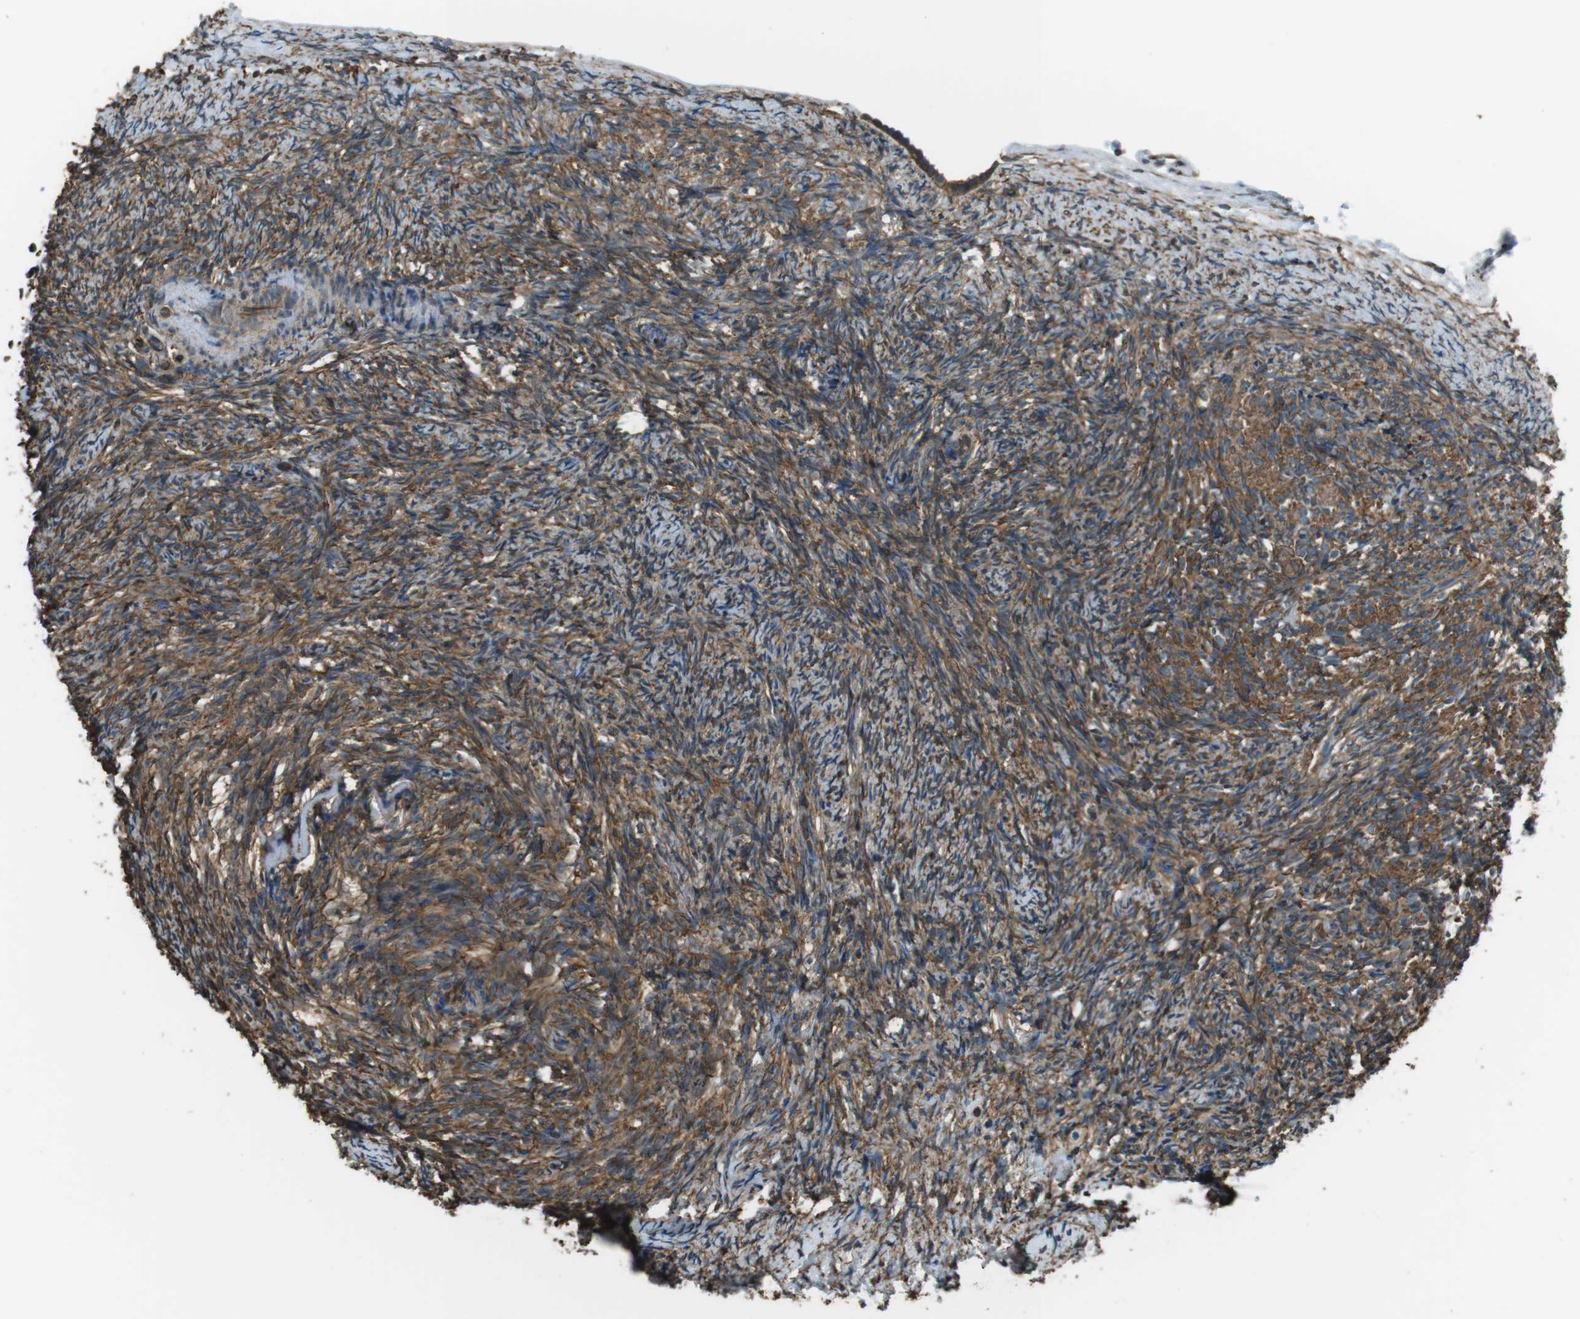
{"staining": {"intensity": "moderate", "quantity": ">75%", "location": "cytoplasmic/membranous"}, "tissue": "ovary", "cell_type": "Ovarian stroma cells", "image_type": "normal", "snomed": [{"axis": "morphology", "description": "Normal tissue, NOS"}, {"axis": "topography", "description": "Ovary"}], "caption": "IHC image of unremarkable human ovary stained for a protein (brown), which displays medium levels of moderate cytoplasmic/membranous staining in approximately >75% of ovarian stroma cells.", "gene": "PA2G4", "patient": {"sex": "female", "age": 60}}